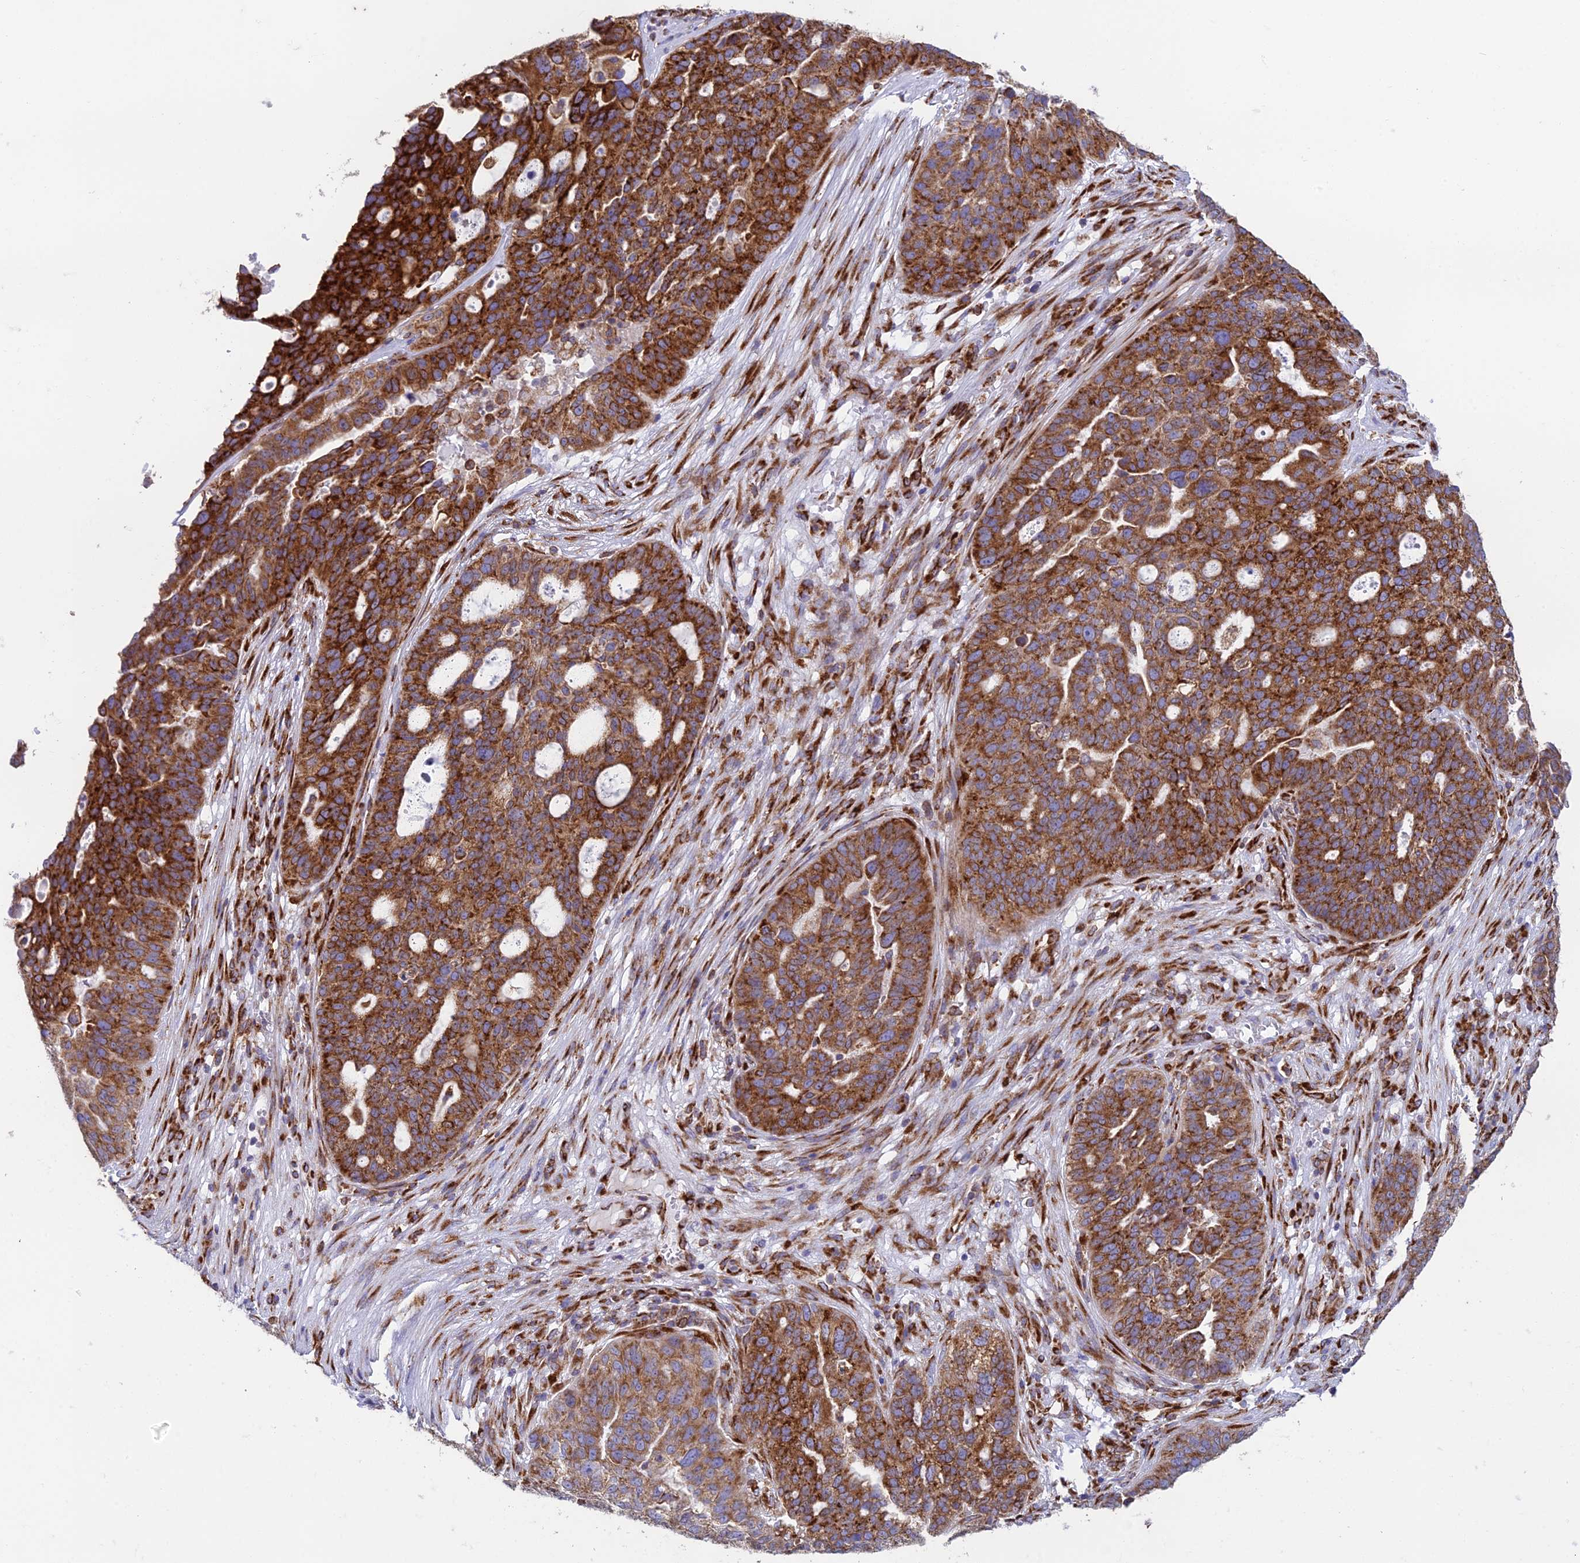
{"staining": {"intensity": "strong", "quantity": ">75%", "location": "cytoplasmic/membranous"}, "tissue": "ovarian cancer", "cell_type": "Tumor cells", "image_type": "cancer", "snomed": [{"axis": "morphology", "description": "Cystadenocarcinoma, serous, NOS"}, {"axis": "topography", "description": "Ovary"}], "caption": "Immunohistochemistry (IHC) of ovarian serous cystadenocarcinoma exhibits high levels of strong cytoplasmic/membranous staining in about >75% of tumor cells. (DAB IHC with brightfield microscopy, high magnification).", "gene": "CCDC69", "patient": {"sex": "female", "age": 59}}